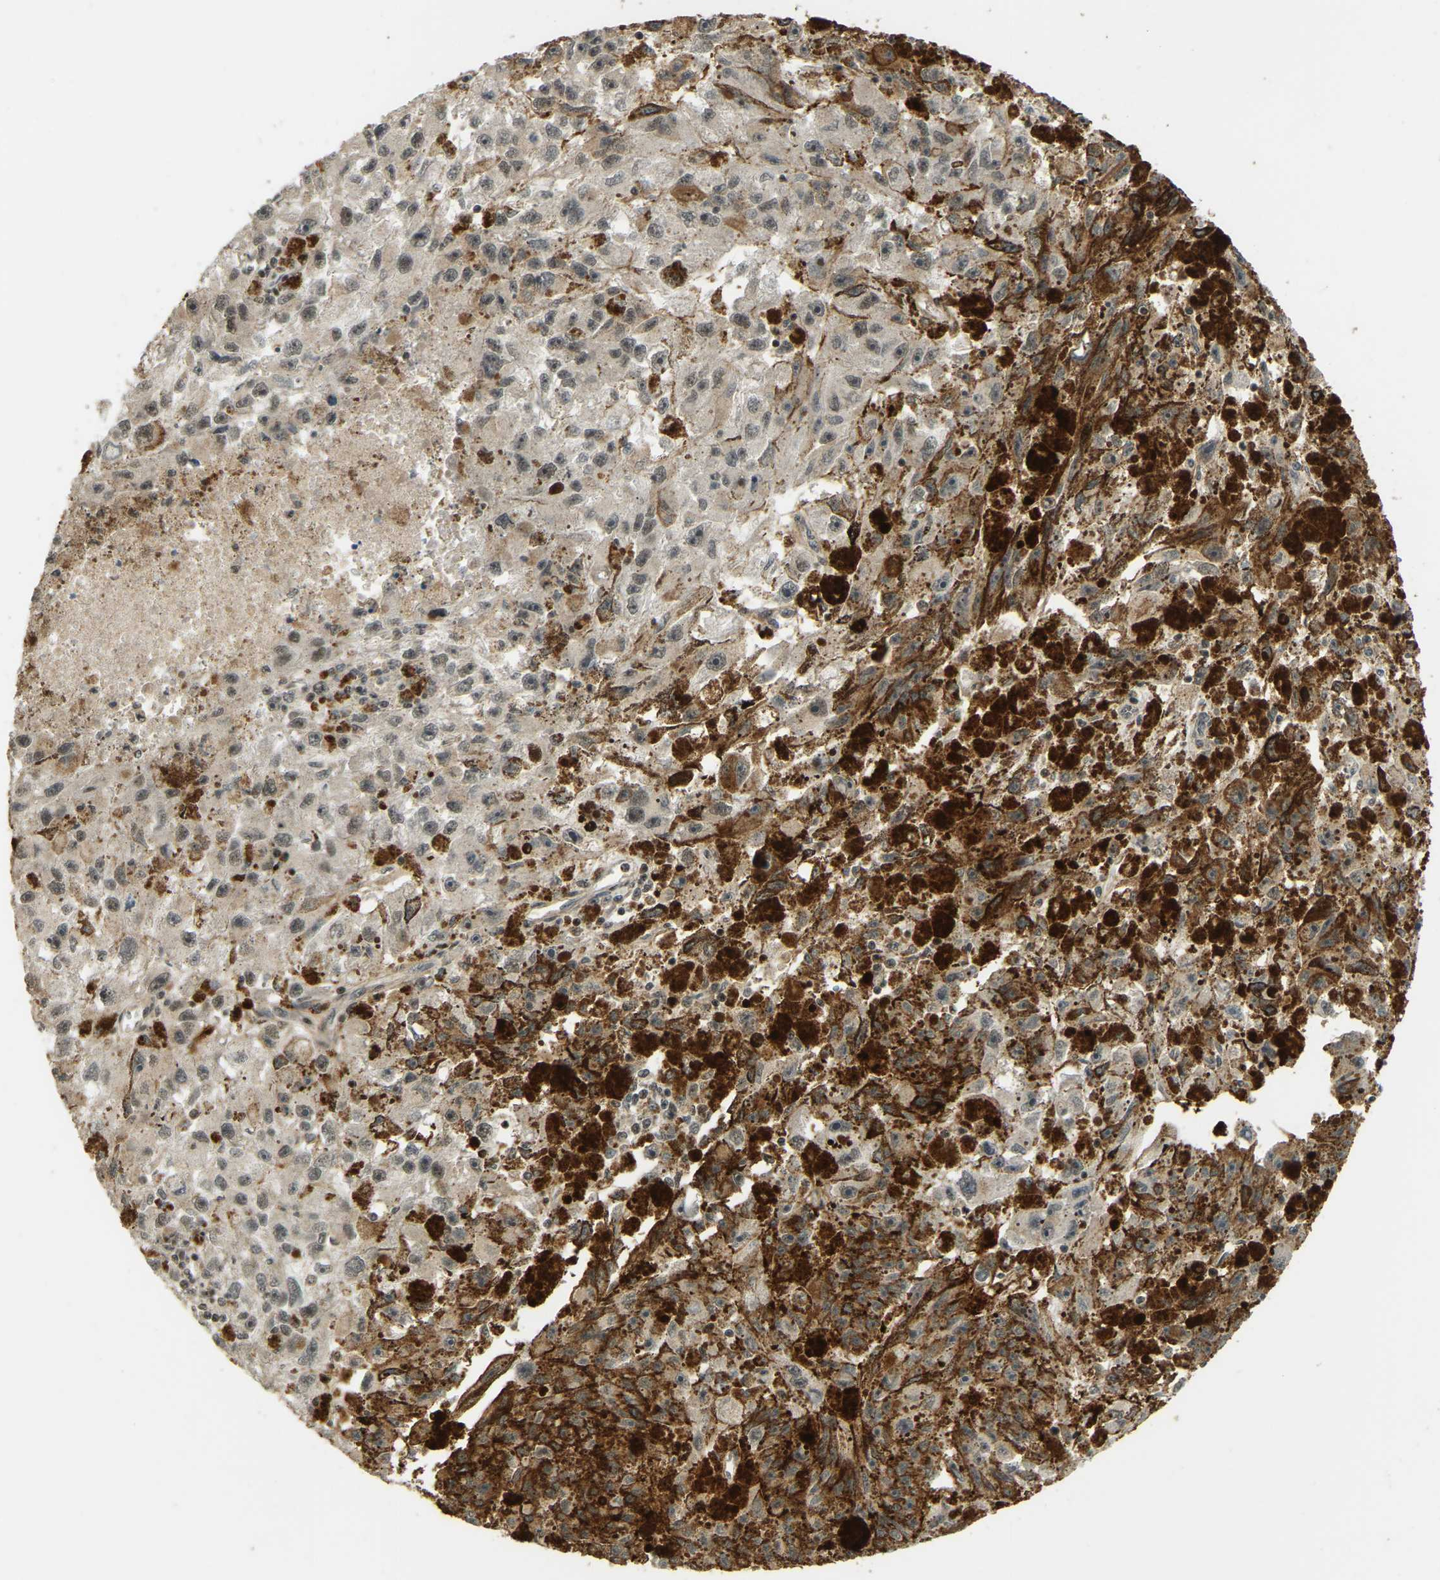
{"staining": {"intensity": "weak", "quantity": "25%-75%", "location": "cytoplasmic/membranous,nuclear"}, "tissue": "melanoma", "cell_type": "Tumor cells", "image_type": "cancer", "snomed": [{"axis": "morphology", "description": "Malignant melanoma, NOS"}, {"axis": "topography", "description": "Skin"}], "caption": "Immunohistochemistry photomicrograph of human malignant melanoma stained for a protein (brown), which shows low levels of weak cytoplasmic/membranous and nuclear expression in about 25%-75% of tumor cells.", "gene": "BRF2", "patient": {"sex": "female", "age": 104}}